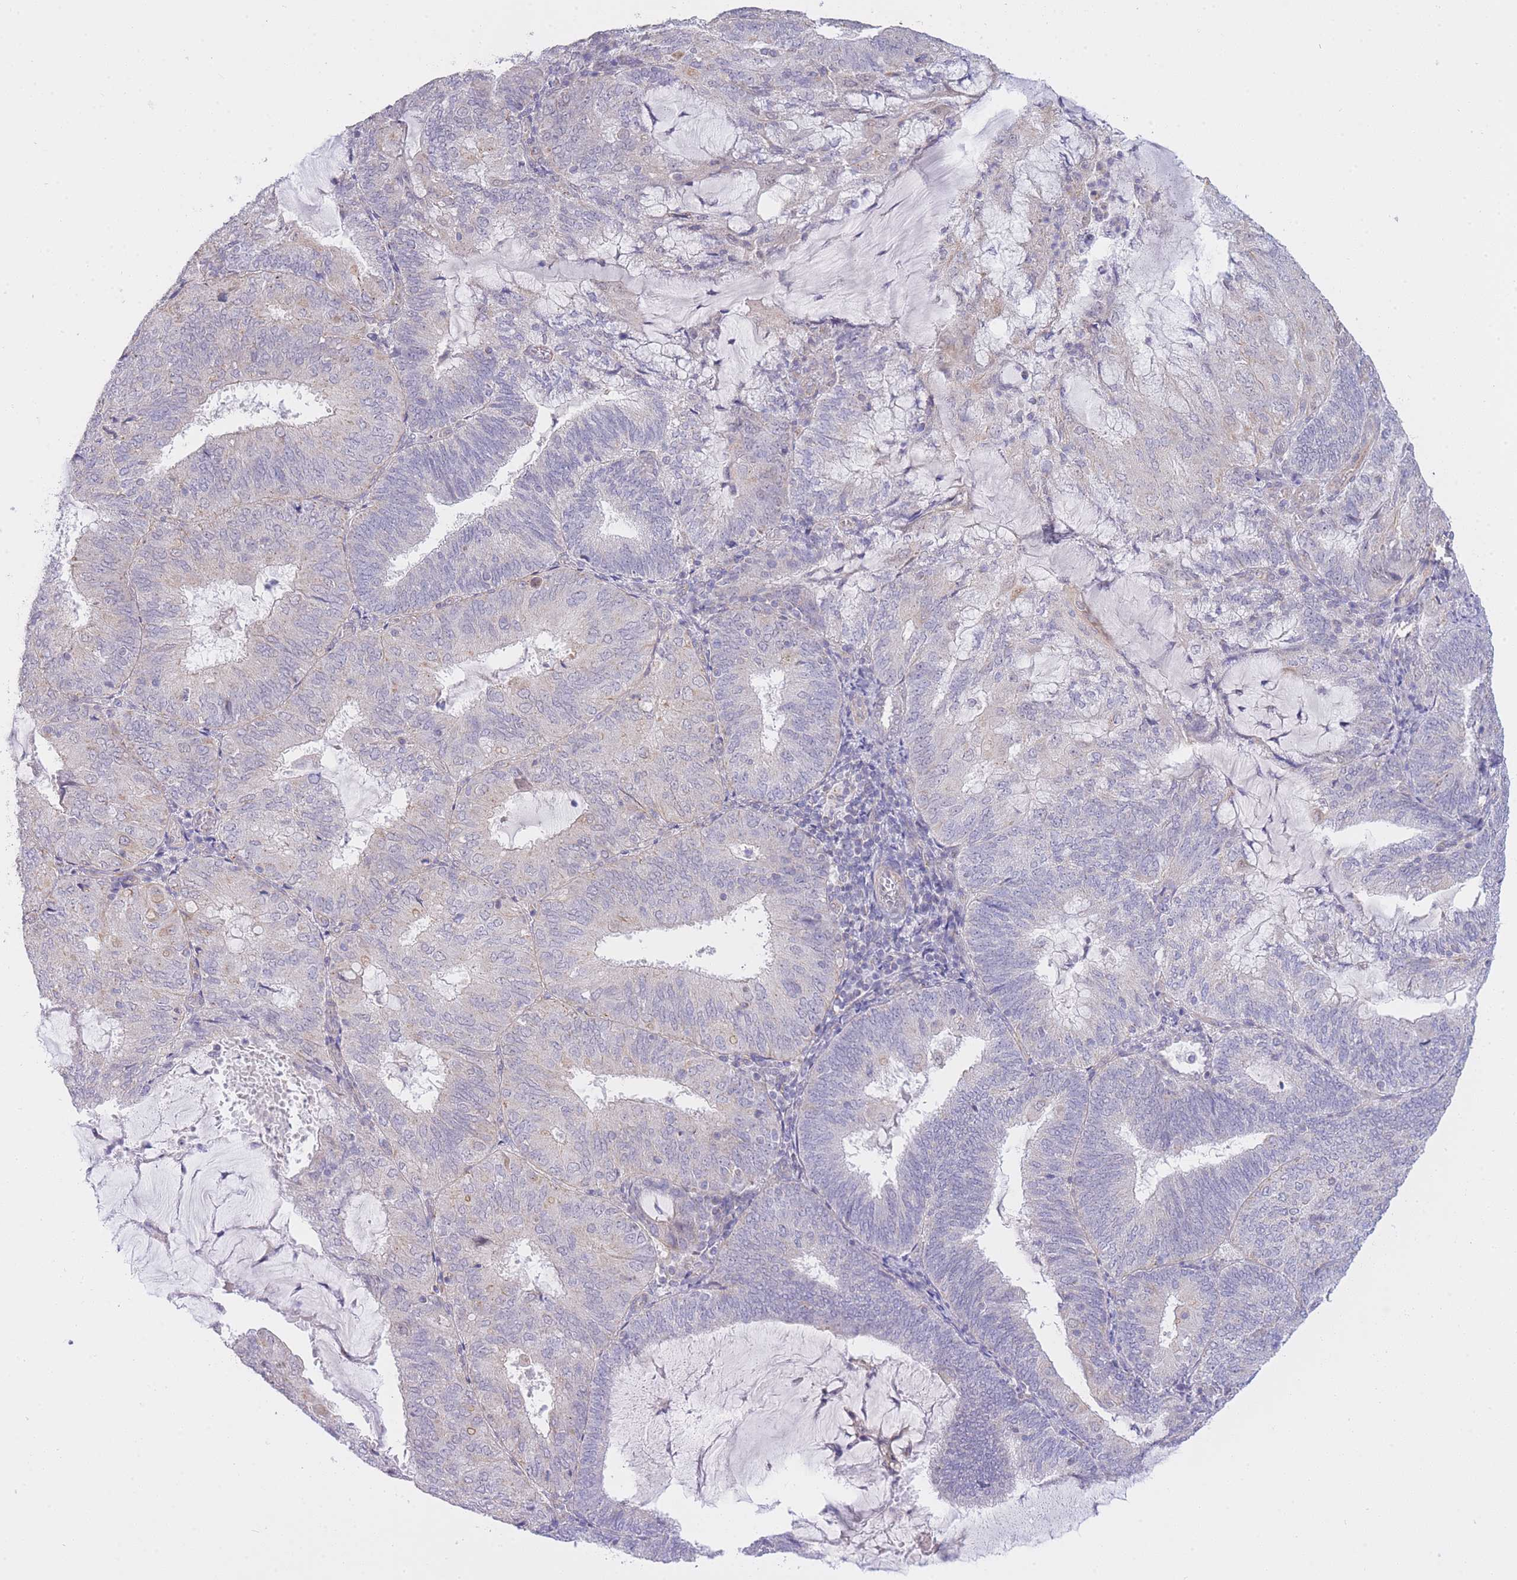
{"staining": {"intensity": "negative", "quantity": "none", "location": "none"}, "tissue": "endometrial cancer", "cell_type": "Tumor cells", "image_type": "cancer", "snomed": [{"axis": "morphology", "description": "Adenocarcinoma, NOS"}, {"axis": "topography", "description": "Endometrium"}], "caption": "Endometrial adenocarcinoma stained for a protein using IHC demonstrates no staining tumor cells.", "gene": "CTBP1", "patient": {"sex": "female", "age": 81}}